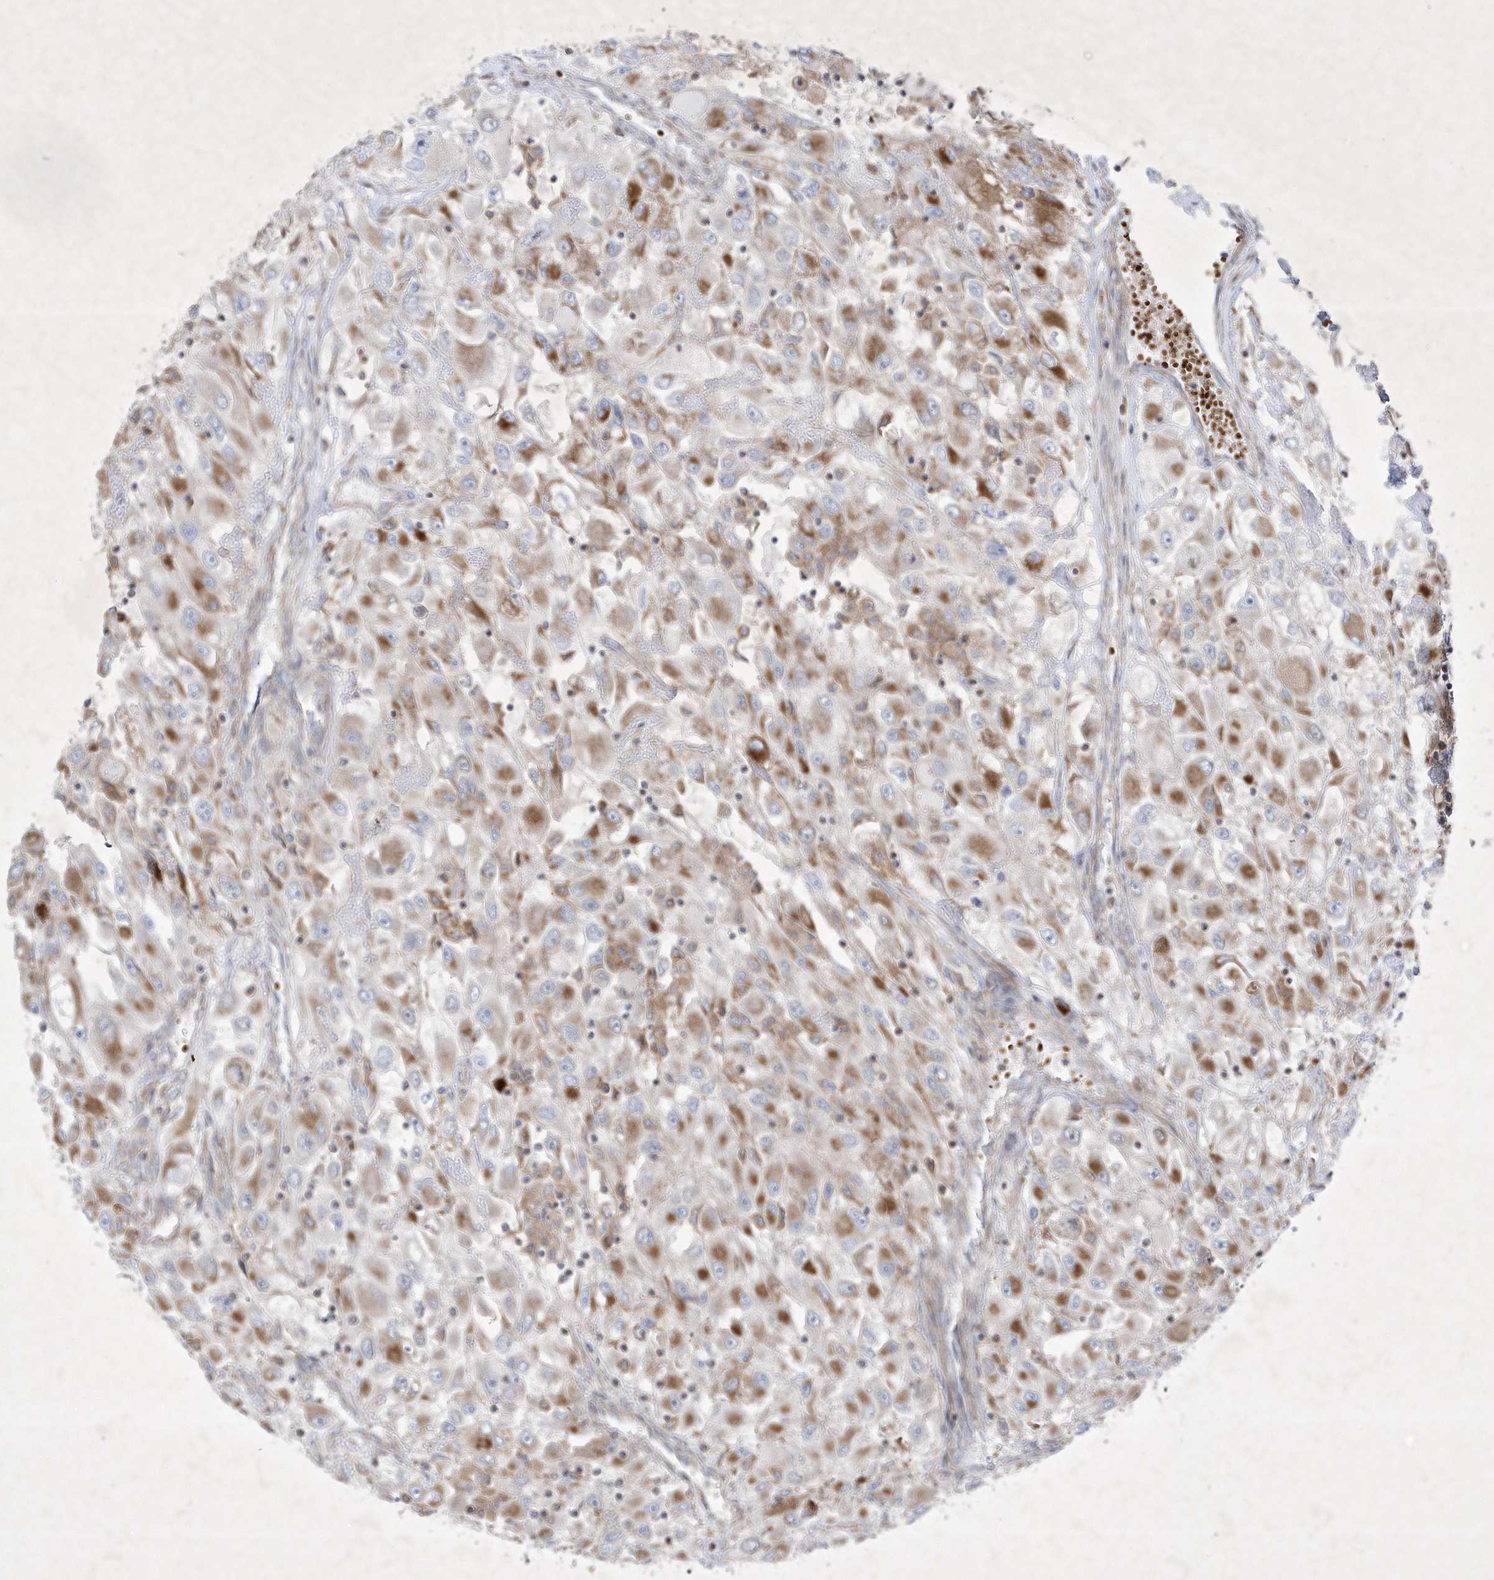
{"staining": {"intensity": "moderate", "quantity": "25%-75%", "location": "cytoplasmic/membranous"}, "tissue": "renal cancer", "cell_type": "Tumor cells", "image_type": "cancer", "snomed": [{"axis": "morphology", "description": "Adenocarcinoma, NOS"}, {"axis": "topography", "description": "Kidney"}], "caption": "Tumor cells reveal moderate cytoplasmic/membranous expression in approximately 25%-75% of cells in adenocarcinoma (renal). The staining was performed using DAB (3,3'-diaminobenzidine) to visualize the protein expression in brown, while the nuclei were stained in blue with hematoxylin (Magnification: 20x).", "gene": "OPA1", "patient": {"sex": "female", "age": 52}}